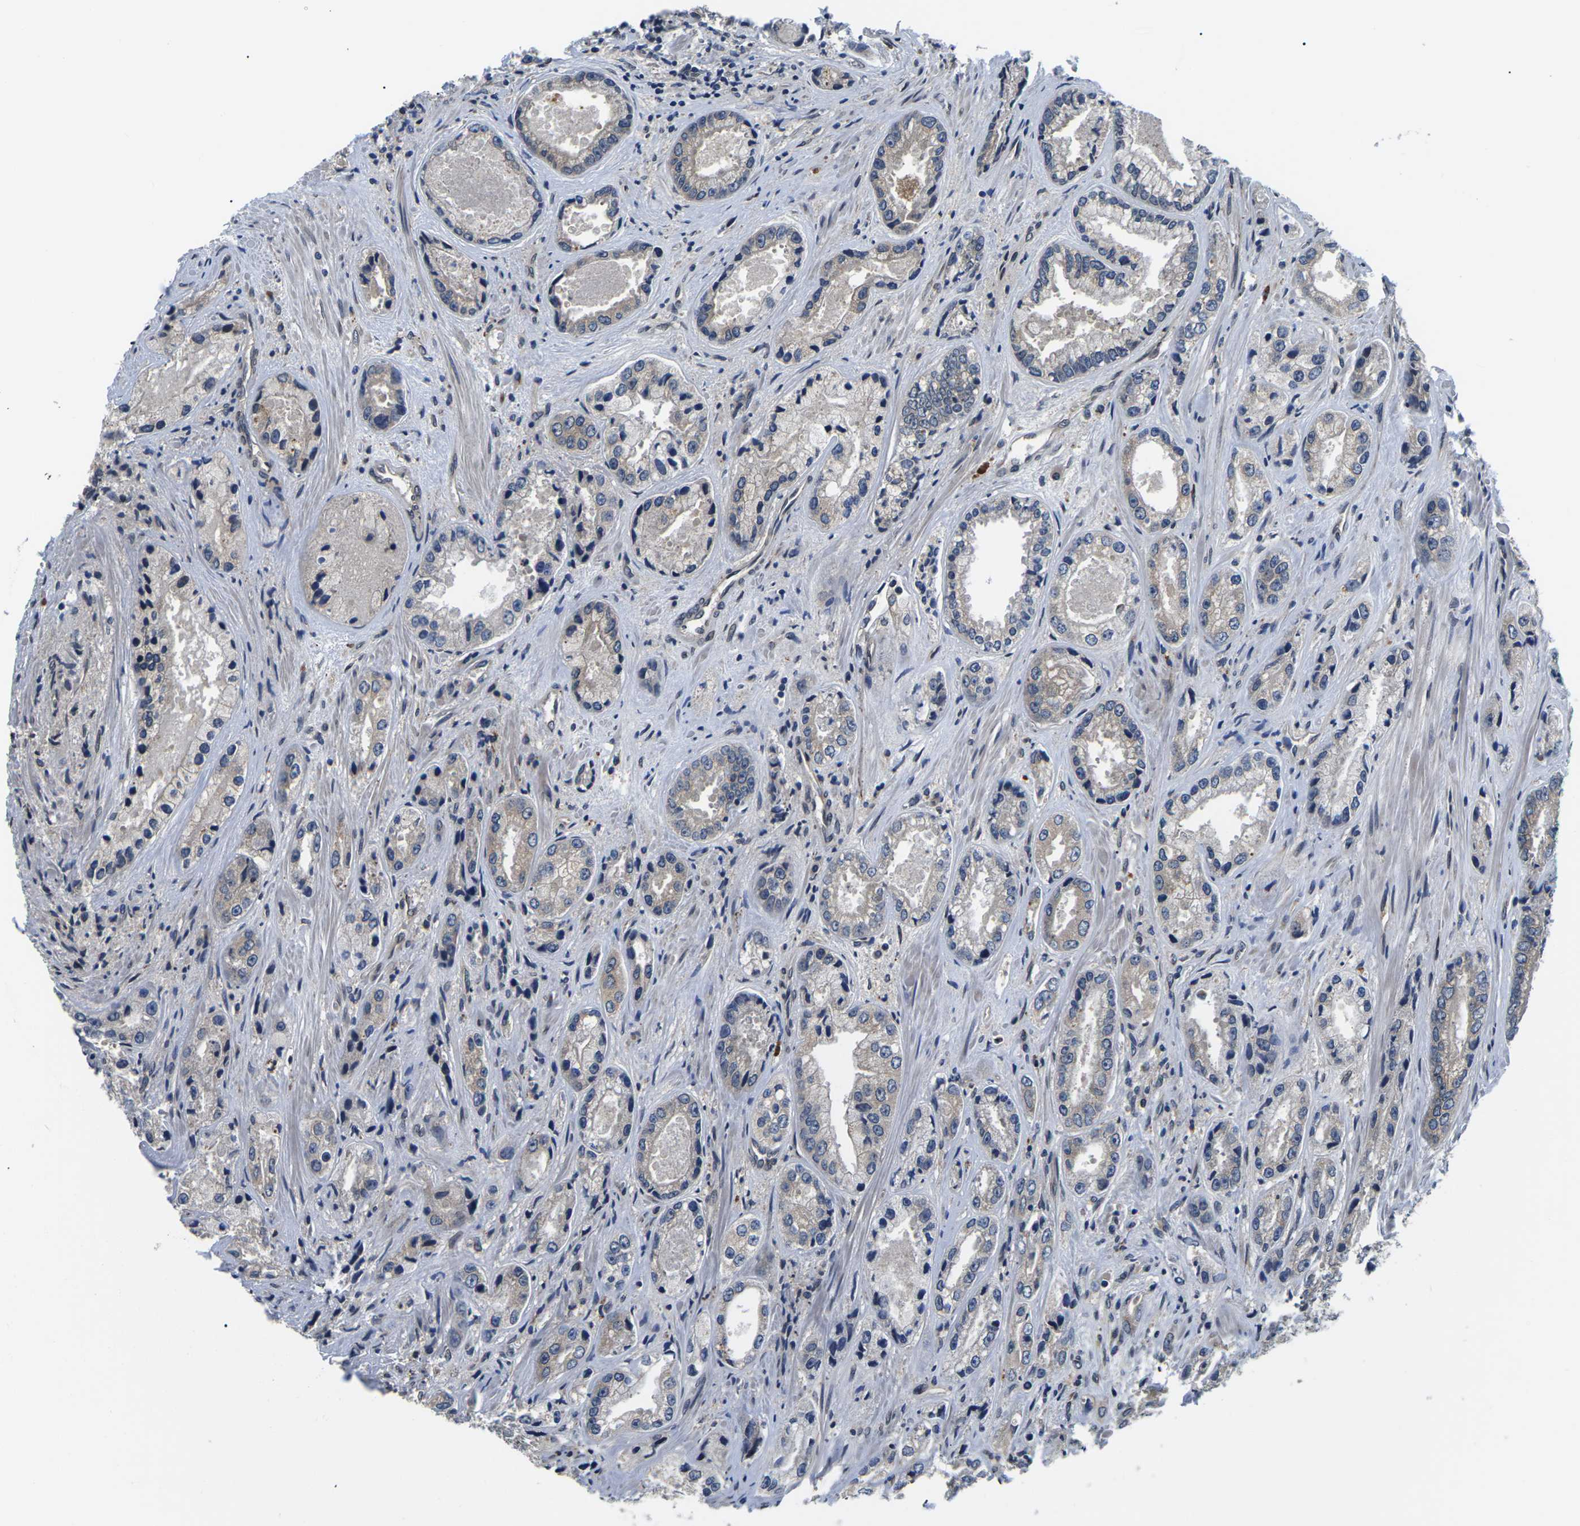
{"staining": {"intensity": "negative", "quantity": "none", "location": "none"}, "tissue": "prostate cancer", "cell_type": "Tumor cells", "image_type": "cancer", "snomed": [{"axis": "morphology", "description": "Adenocarcinoma, High grade"}, {"axis": "topography", "description": "Prostate"}], "caption": "Immunohistochemistry photomicrograph of neoplastic tissue: prostate cancer (high-grade adenocarcinoma) stained with DAB demonstrates no significant protein positivity in tumor cells.", "gene": "SNX10", "patient": {"sex": "male", "age": 61}}